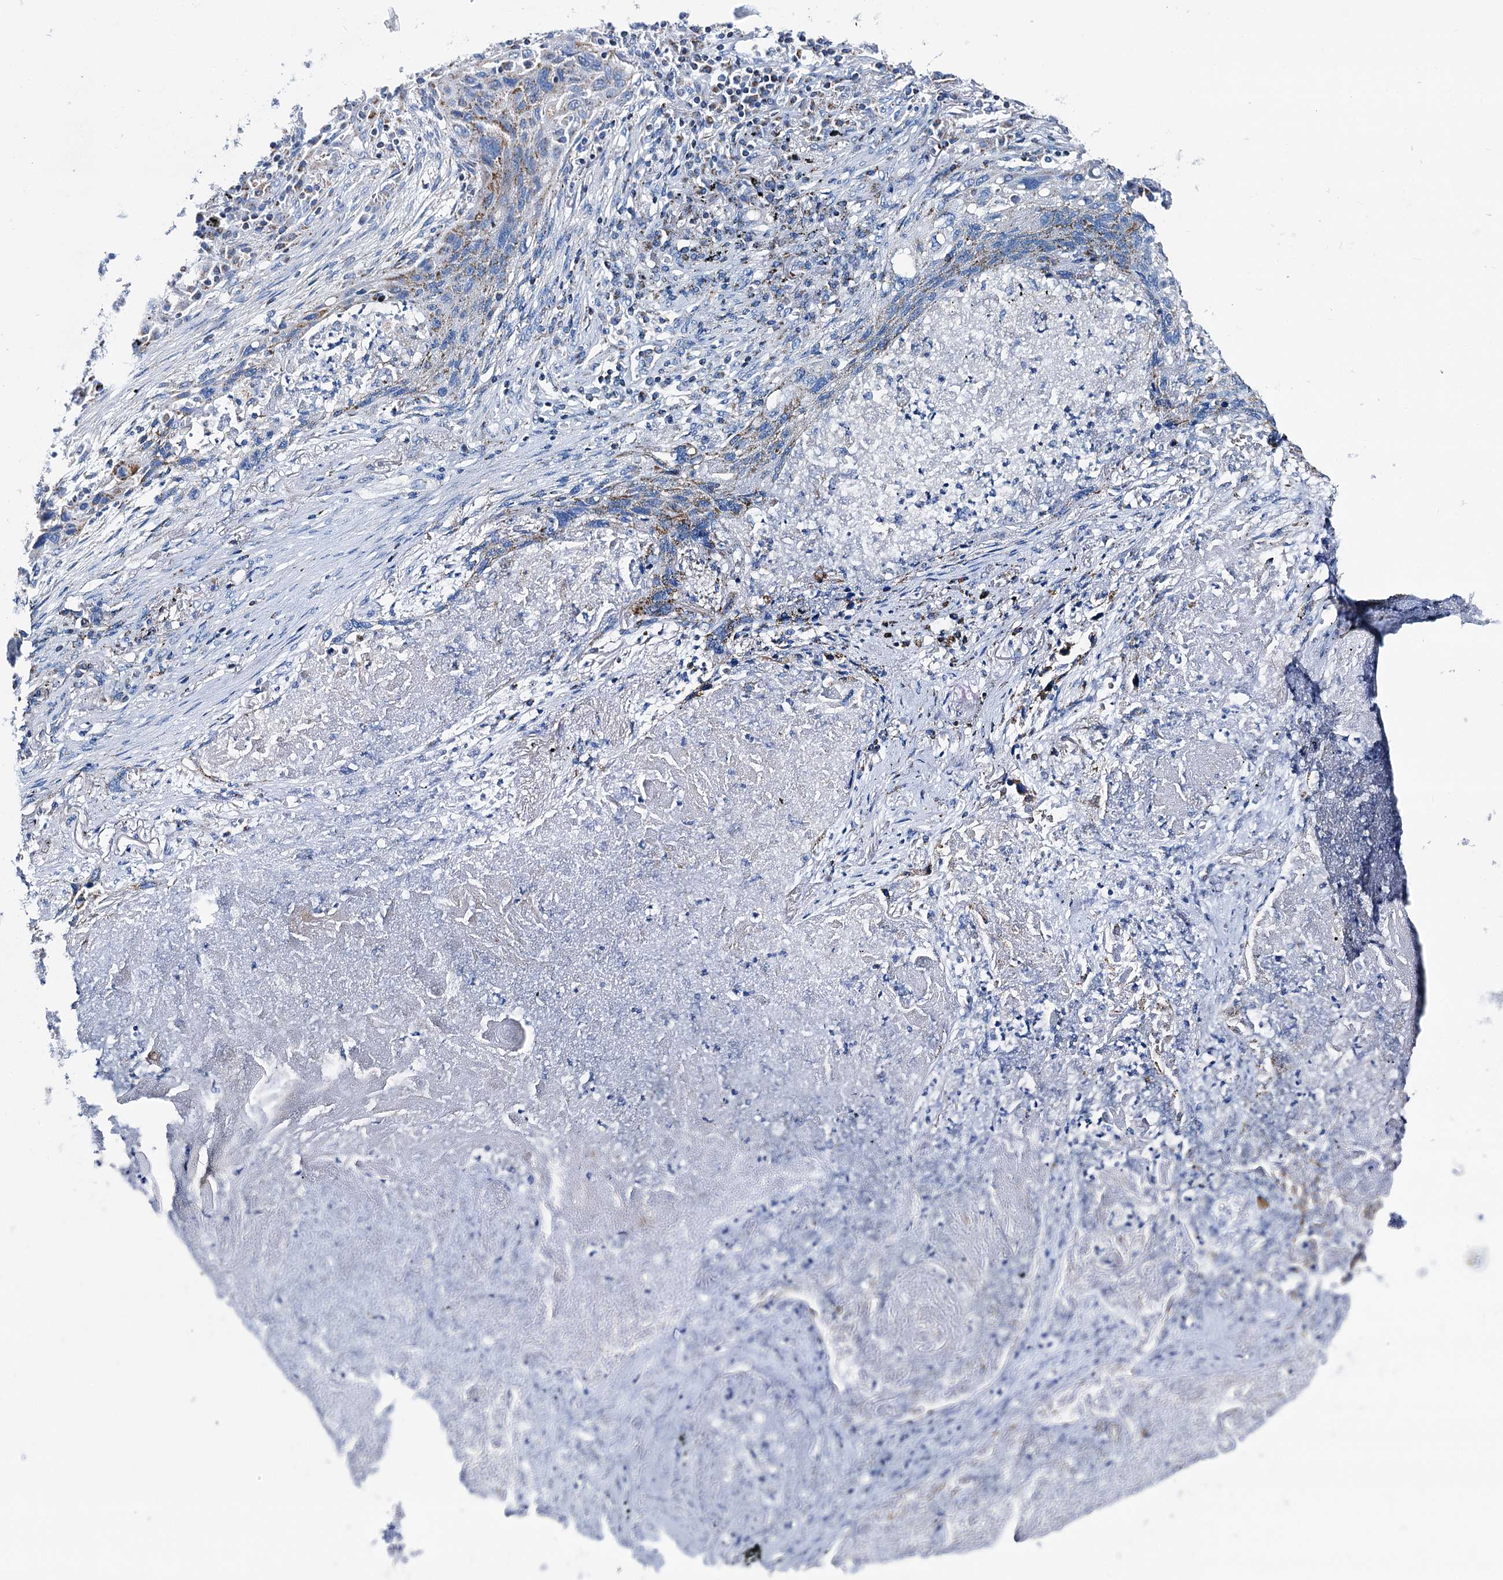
{"staining": {"intensity": "moderate", "quantity": "<25%", "location": "cytoplasmic/membranous"}, "tissue": "lung cancer", "cell_type": "Tumor cells", "image_type": "cancer", "snomed": [{"axis": "morphology", "description": "Squamous cell carcinoma, NOS"}, {"axis": "topography", "description": "Lung"}], "caption": "Protein expression analysis of squamous cell carcinoma (lung) demonstrates moderate cytoplasmic/membranous staining in about <25% of tumor cells. The protein of interest is shown in brown color, while the nuclei are stained blue.", "gene": "UBASH3B", "patient": {"sex": "female", "age": 63}}